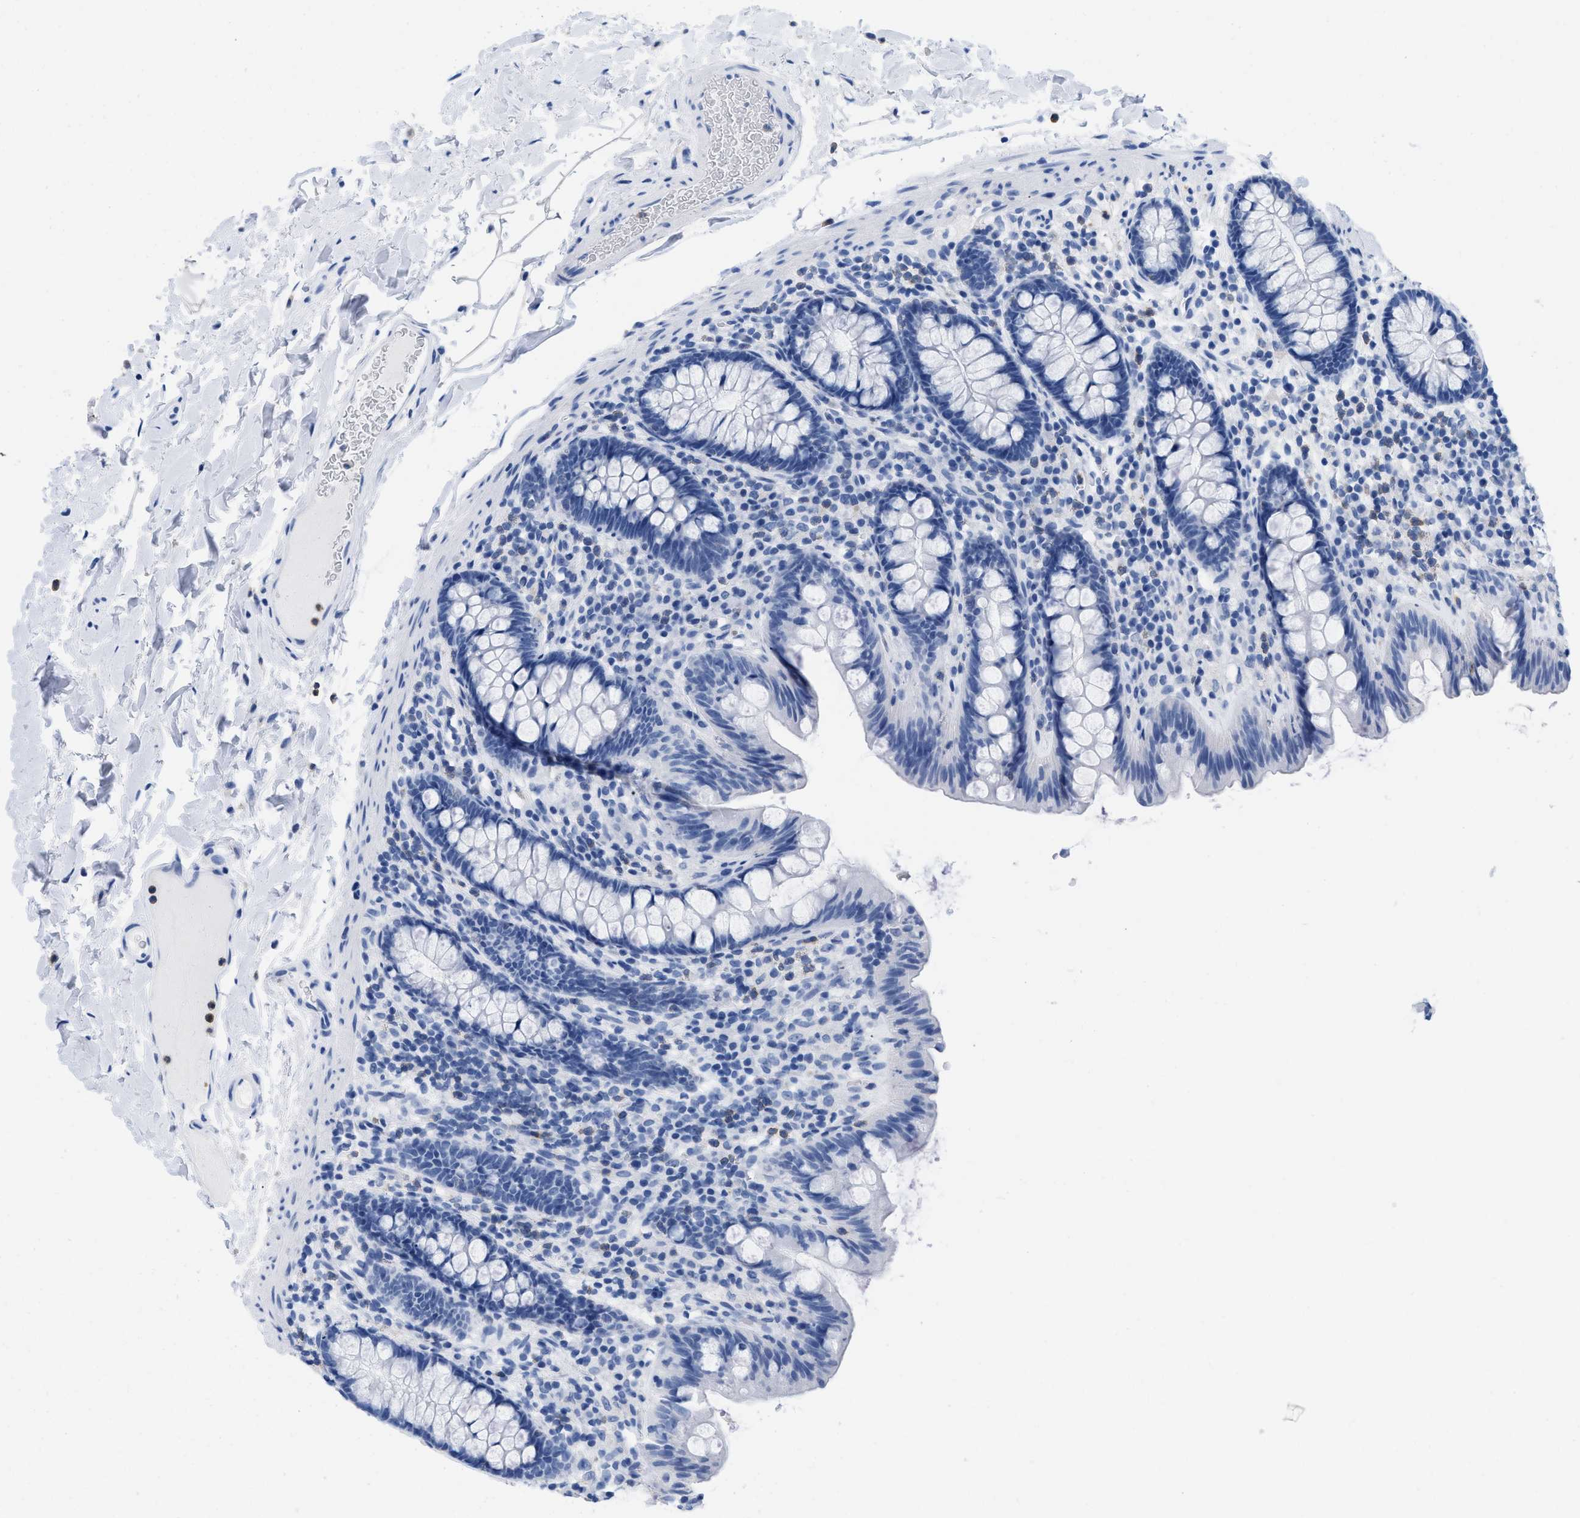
{"staining": {"intensity": "negative", "quantity": "none", "location": "none"}, "tissue": "colon", "cell_type": "Endothelial cells", "image_type": "normal", "snomed": [{"axis": "morphology", "description": "Normal tissue, NOS"}, {"axis": "topography", "description": "Colon"}], "caption": "Immunohistochemical staining of unremarkable human colon shows no significant staining in endothelial cells.", "gene": "CR1", "patient": {"sex": "female", "age": 80}}